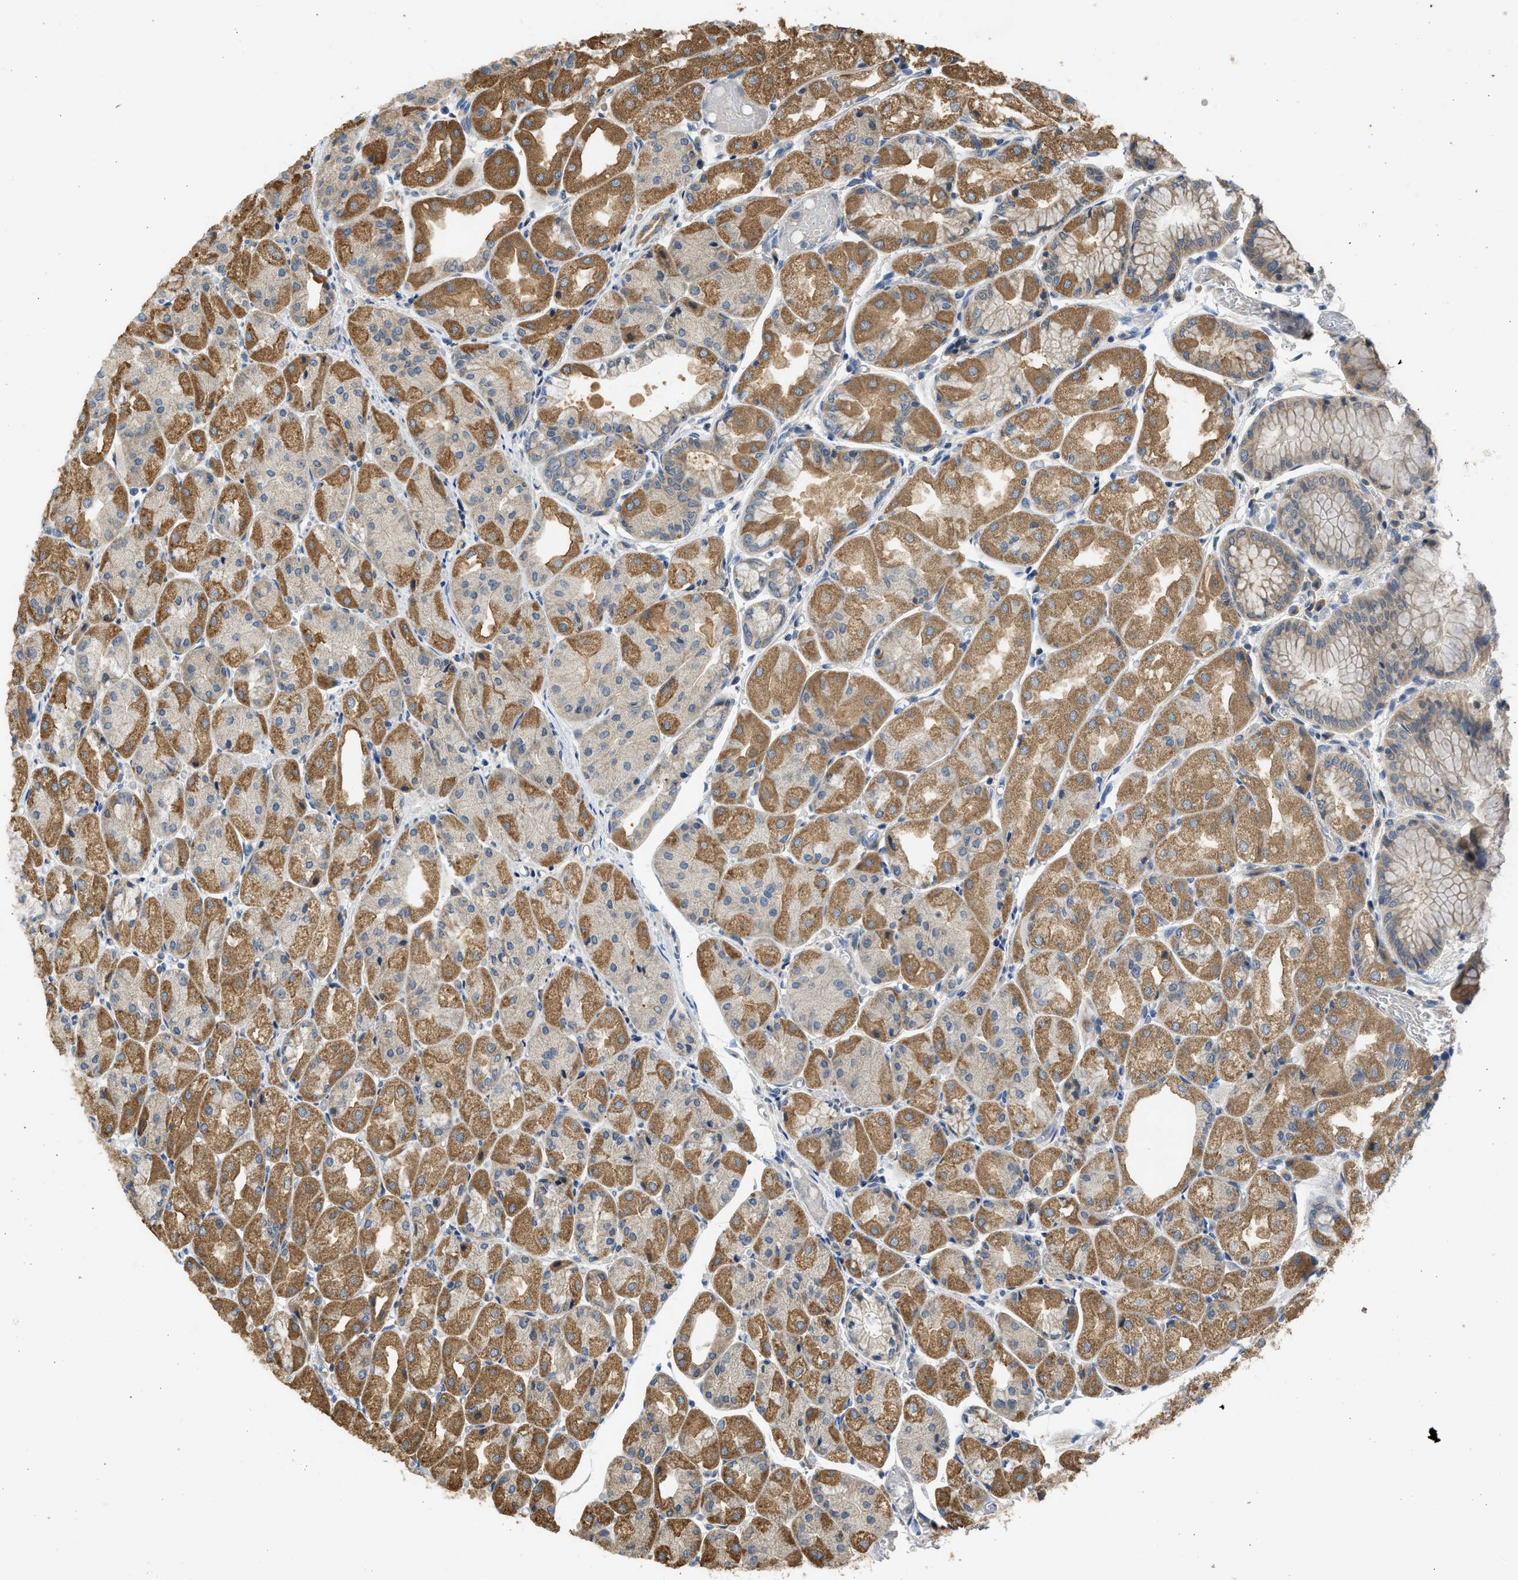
{"staining": {"intensity": "moderate", "quantity": ">75%", "location": "cytoplasmic/membranous"}, "tissue": "stomach", "cell_type": "Glandular cells", "image_type": "normal", "snomed": [{"axis": "morphology", "description": "Normal tissue, NOS"}, {"axis": "topography", "description": "Stomach, upper"}], "caption": "Protein analysis of unremarkable stomach exhibits moderate cytoplasmic/membranous expression in about >75% of glandular cells.", "gene": "CYP1A1", "patient": {"sex": "male", "age": 72}}